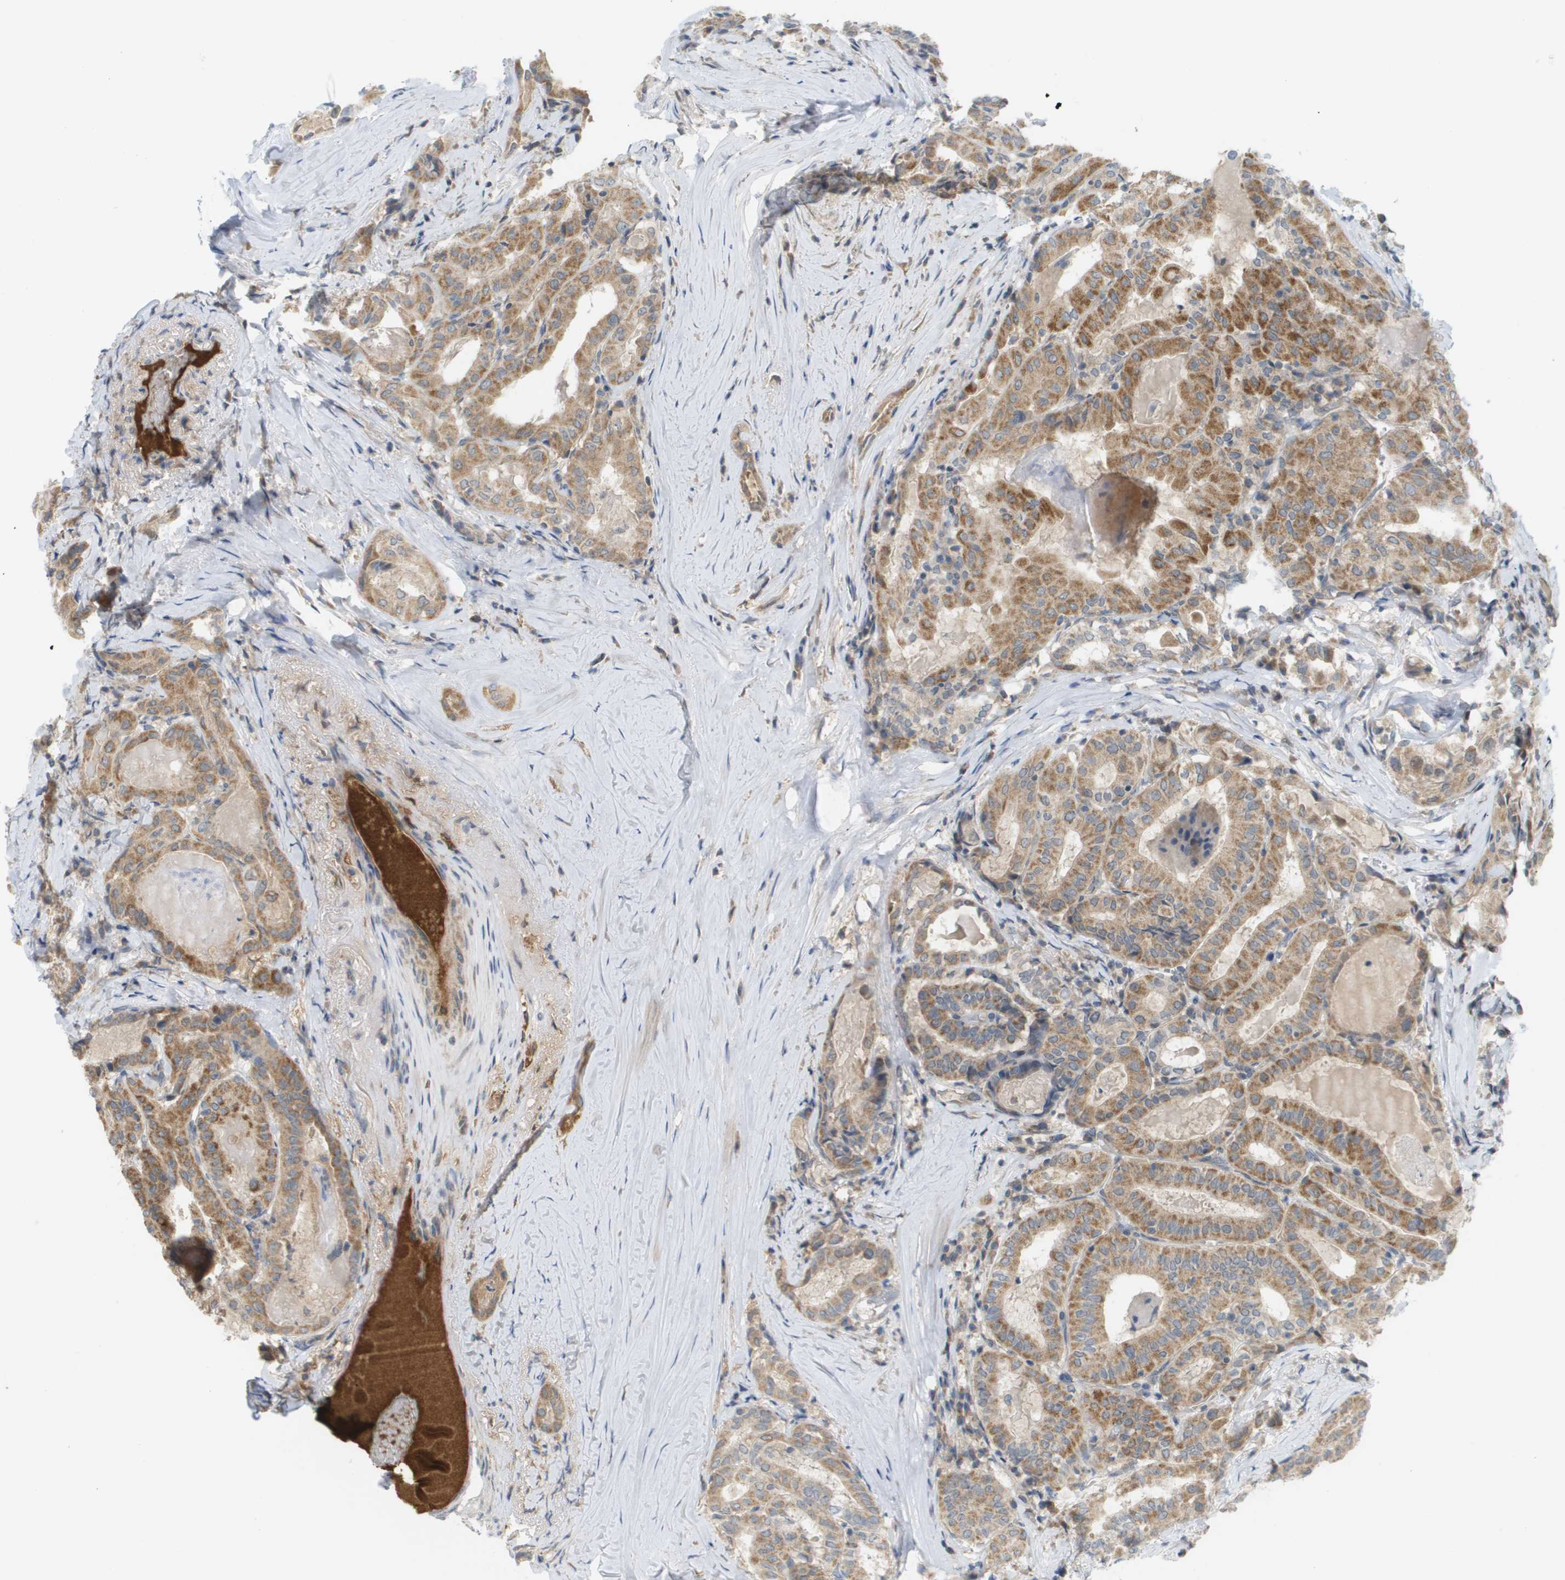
{"staining": {"intensity": "moderate", "quantity": ">75%", "location": "cytoplasmic/membranous"}, "tissue": "thyroid cancer", "cell_type": "Tumor cells", "image_type": "cancer", "snomed": [{"axis": "morphology", "description": "Papillary adenocarcinoma, NOS"}, {"axis": "topography", "description": "Thyroid gland"}], "caption": "About >75% of tumor cells in human thyroid cancer show moderate cytoplasmic/membranous protein staining as visualized by brown immunohistochemical staining.", "gene": "PROC", "patient": {"sex": "female", "age": 42}}